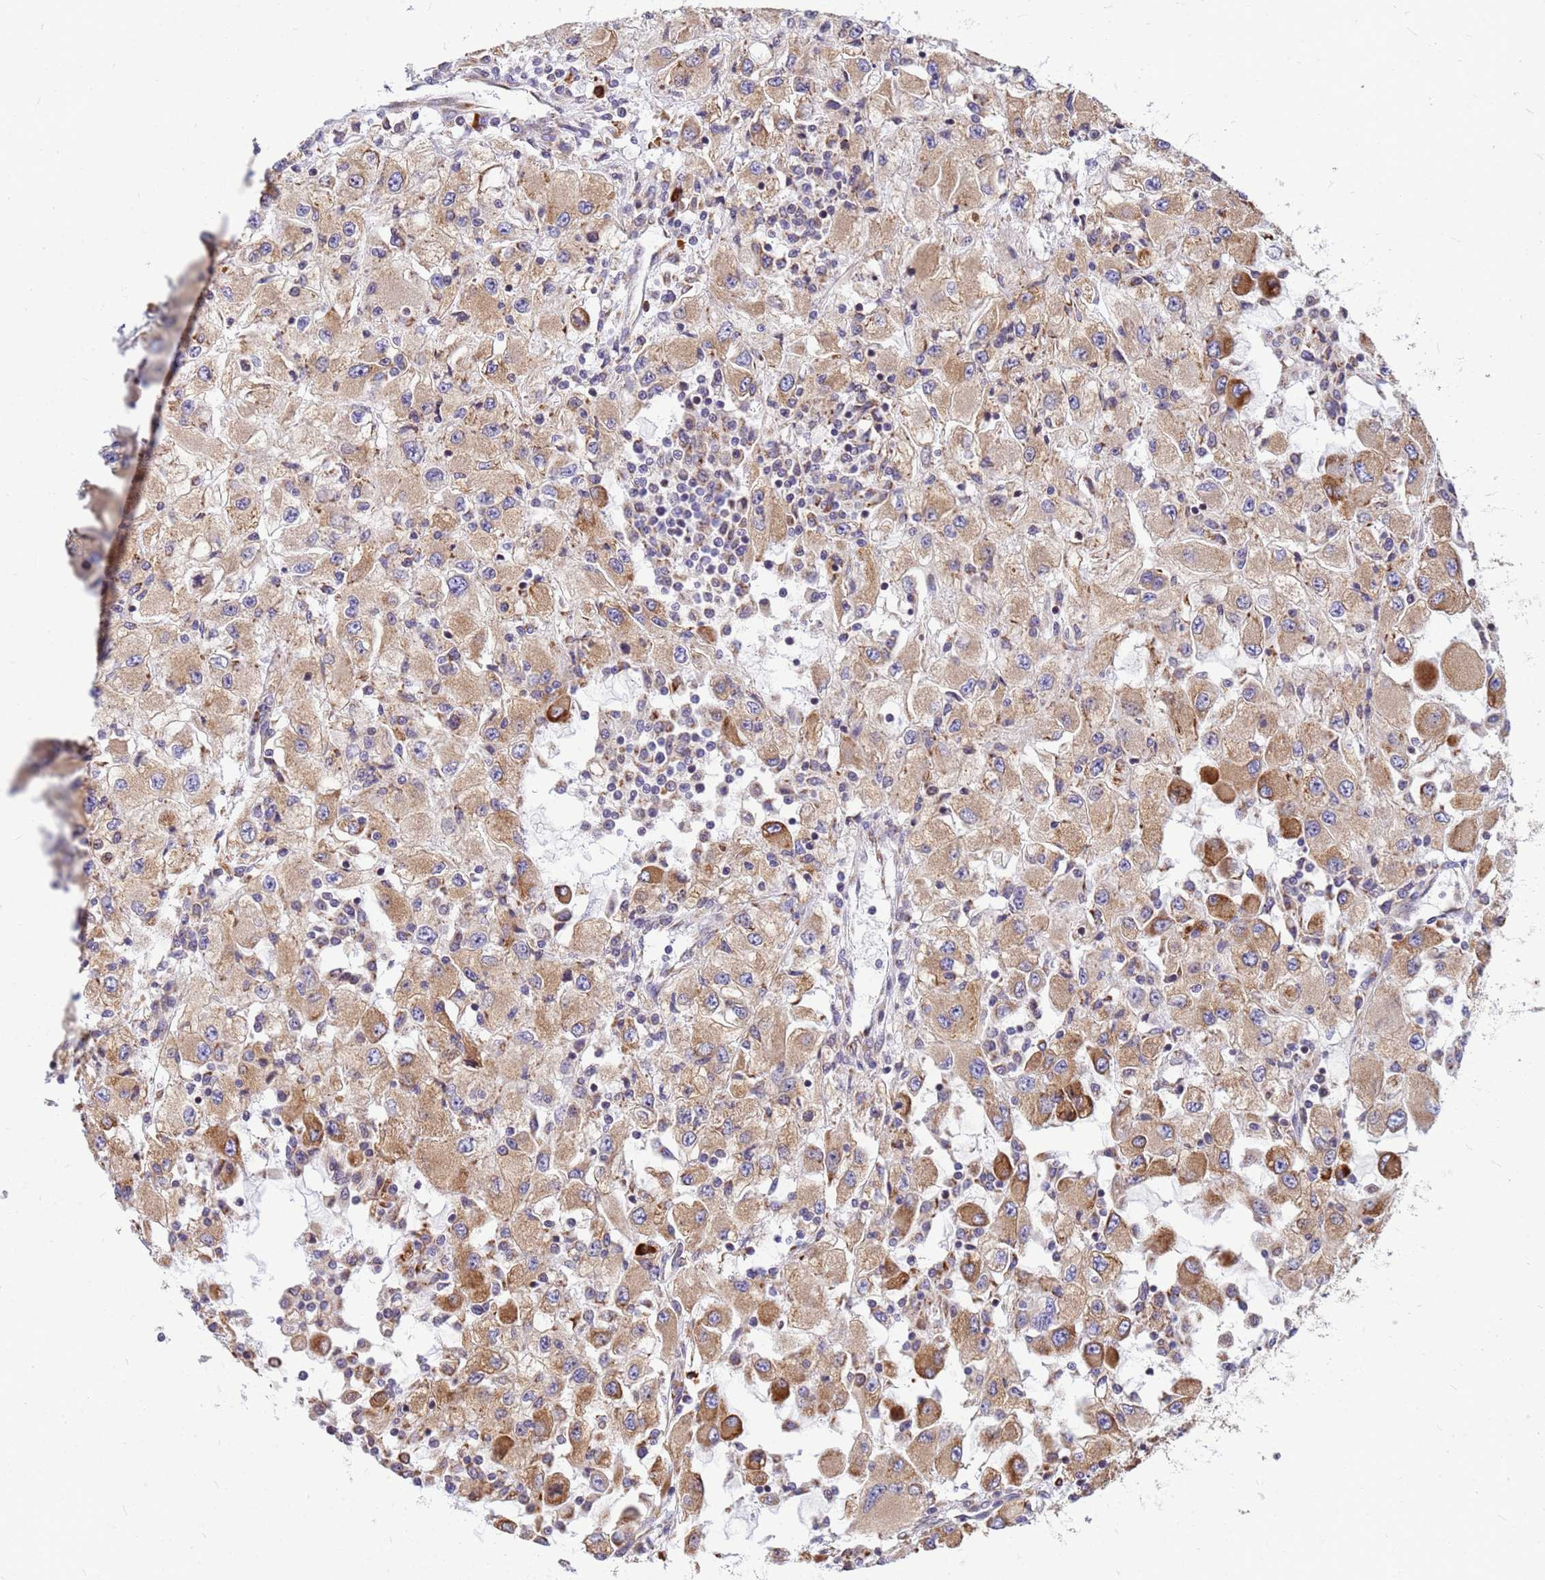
{"staining": {"intensity": "moderate", "quantity": ">75%", "location": "cytoplasmic/membranous"}, "tissue": "renal cancer", "cell_type": "Tumor cells", "image_type": "cancer", "snomed": [{"axis": "morphology", "description": "Adenocarcinoma, NOS"}, {"axis": "topography", "description": "Kidney"}], "caption": "This is a histology image of immunohistochemistry staining of renal adenocarcinoma, which shows moderate expression in the cytoplasmic/membranous of tumor cells.", "gene": "SSR4", "patient": {"sex": "female", "age": 67}}